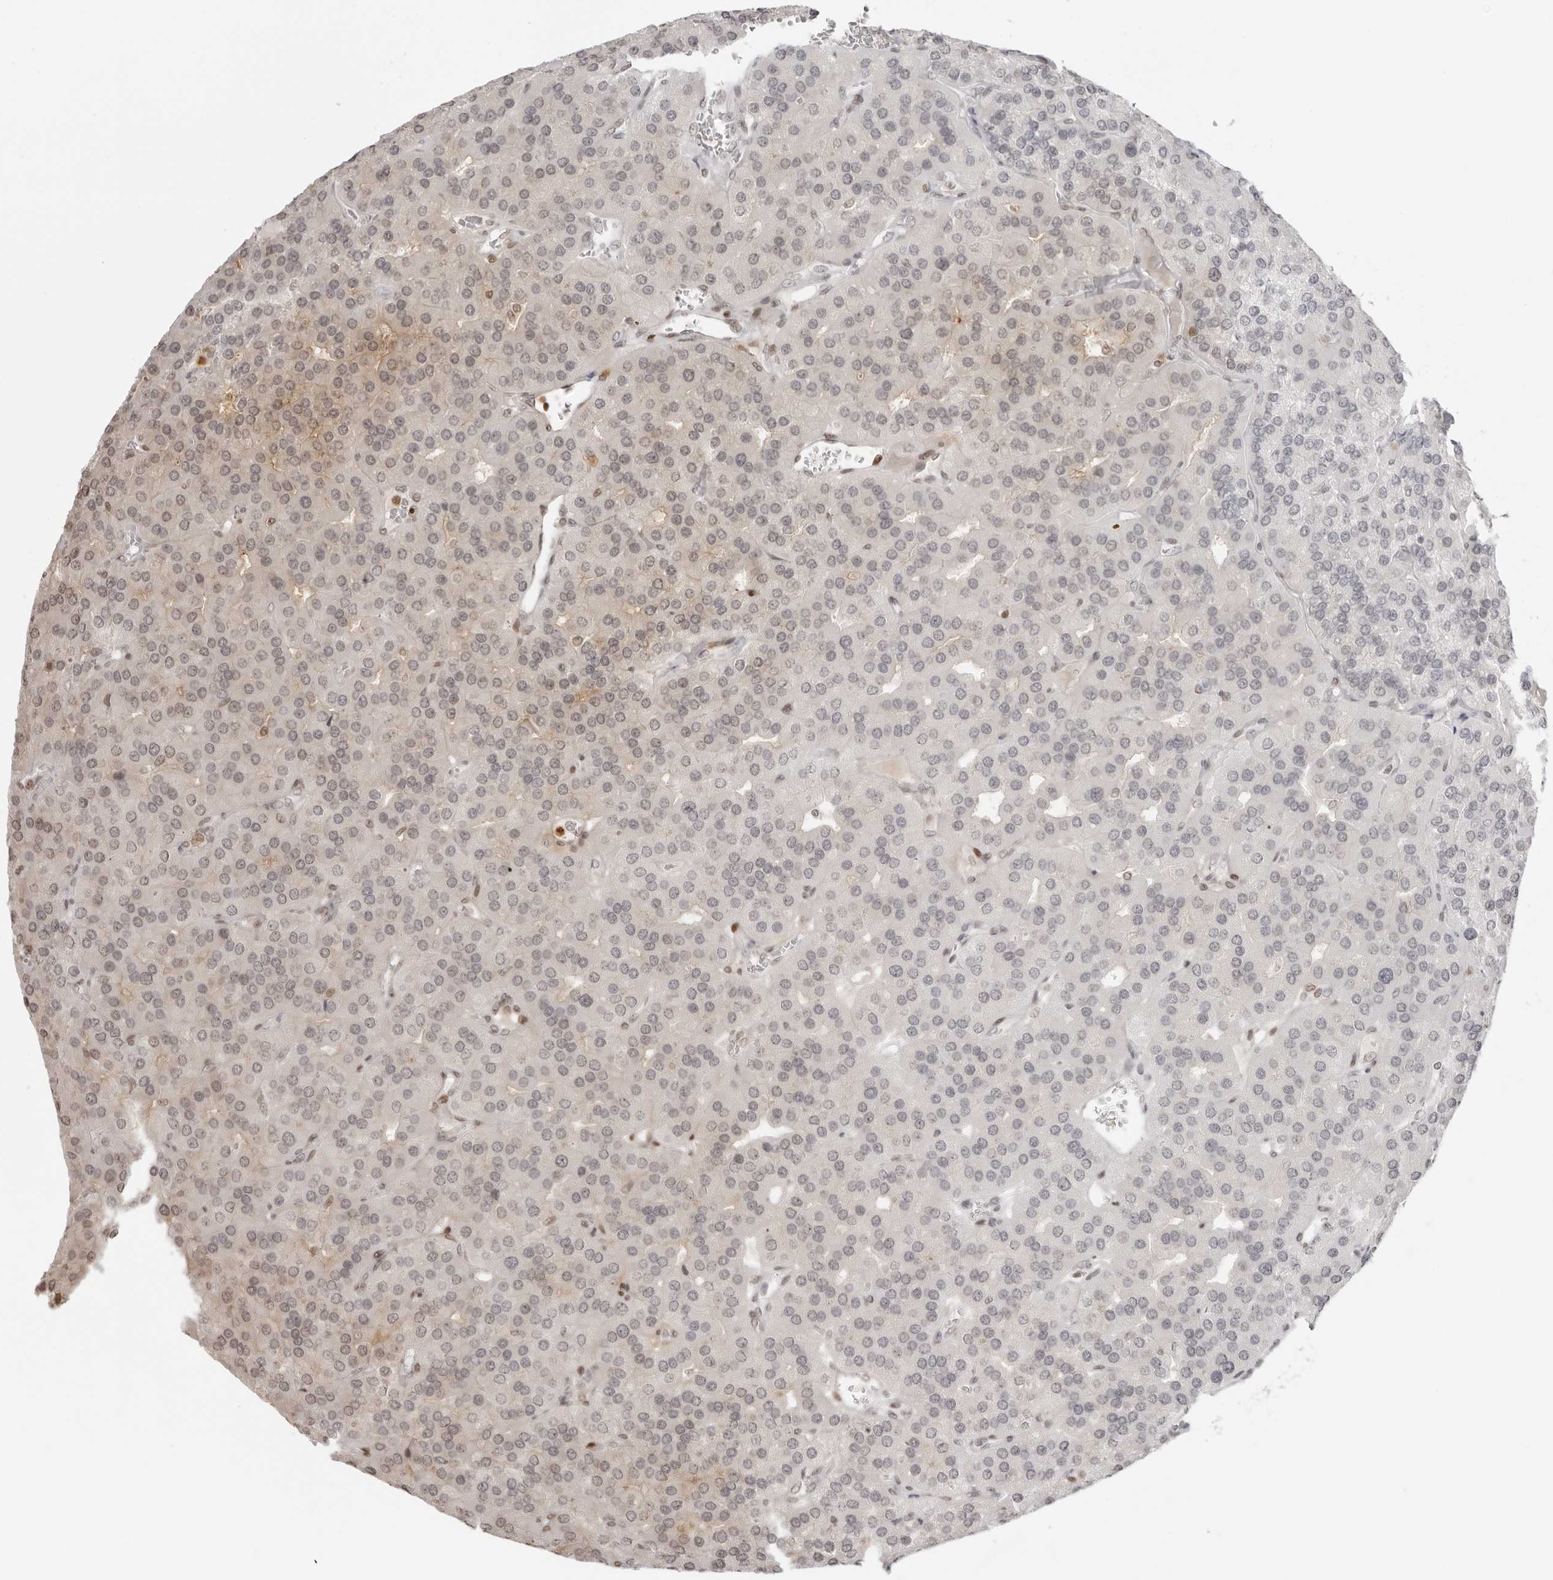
{"staining": {"intensity": "negative", "quantity": "none", "location": "none"}, "tissue": "parathyroid gland", "cell_type": "Glandular cells", "image_type": "normal", "snomed": [{"axis": "morphology", "description": "Normal tissue, NOS"}, {"axis": "morphology", "description": "Adenoma, NOS"}, {"axis": "topography", "description": "Parathyroid gland"}], "caption": "High magnification brightfield microscopy of unremarkable parathyroid gland stained with DAB (brown) and counterstained with hematoxylin (blue): glandular cells show no significant staining. Brightfield microscopy of IHC stained with DAB (brown) and hematoxylin (blue), captured at high magnification.", "gene": "RNF146", "patient": {"sex": "female", "age": 86}}